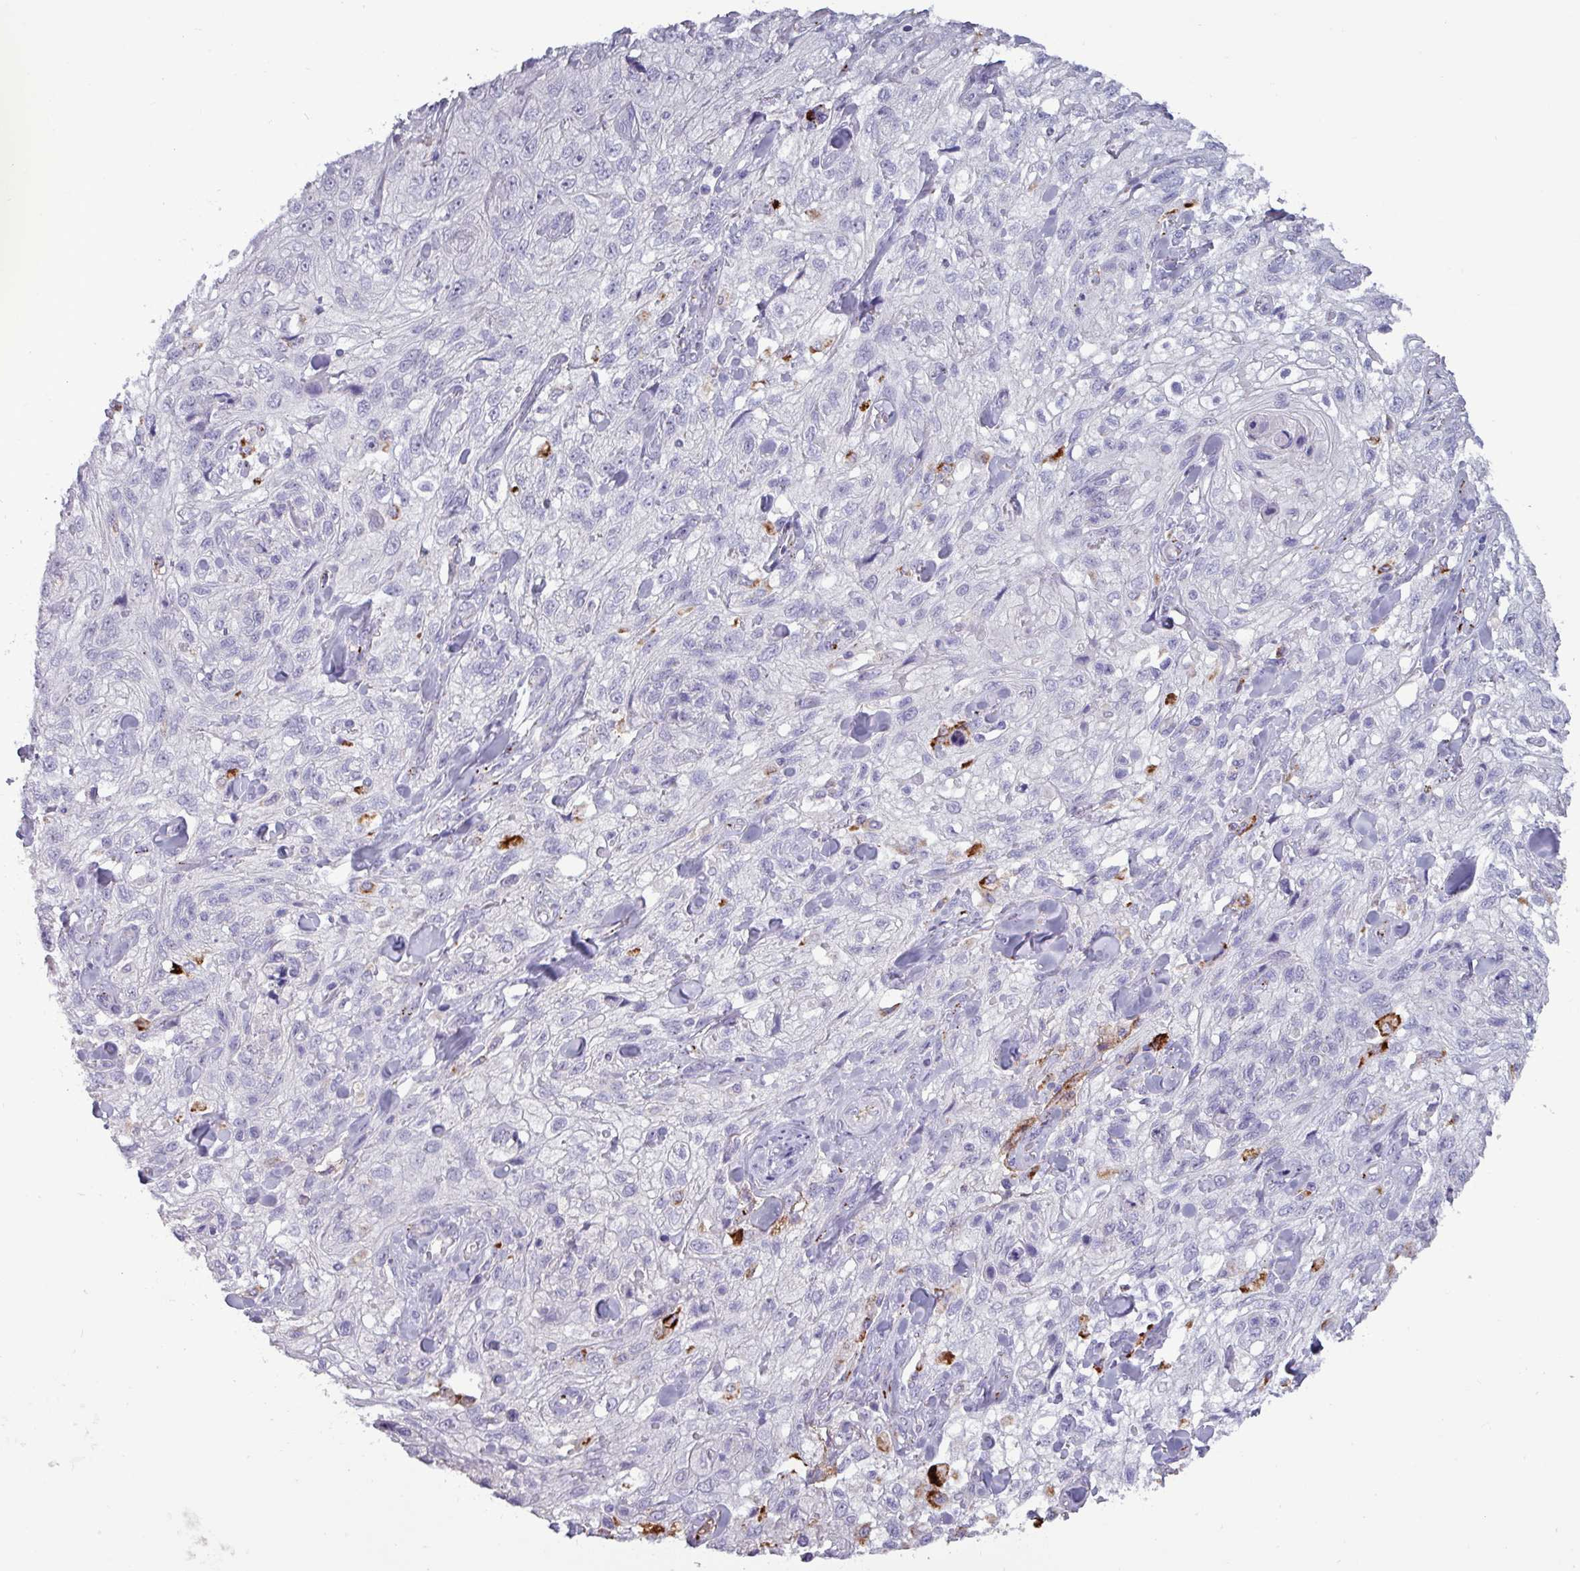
{"staining": {"intensity": "negative", "quantity": "none", "location": "none"}, "tissue": "skin cancer", "cell_type": "Tumor cells", "image_type": "cancer", "snomed": [{"axis": "morphology", "description": "Squamous cell carcinoma, NOS"}, {"axis": "topography", "description": "Skin"}, {"axis": "topography", "description": "Vulva"}], "caption": "Immunohistochemistry histopathology image of neoplastic tissue: skin squamous cell carcinoma stained with DAB (3,3'-diaminobenzidine) exhibits no significant protein staining in tumor cells.", "gene": "PLIN2", "patient": {"sex": "female", "age": 86}}